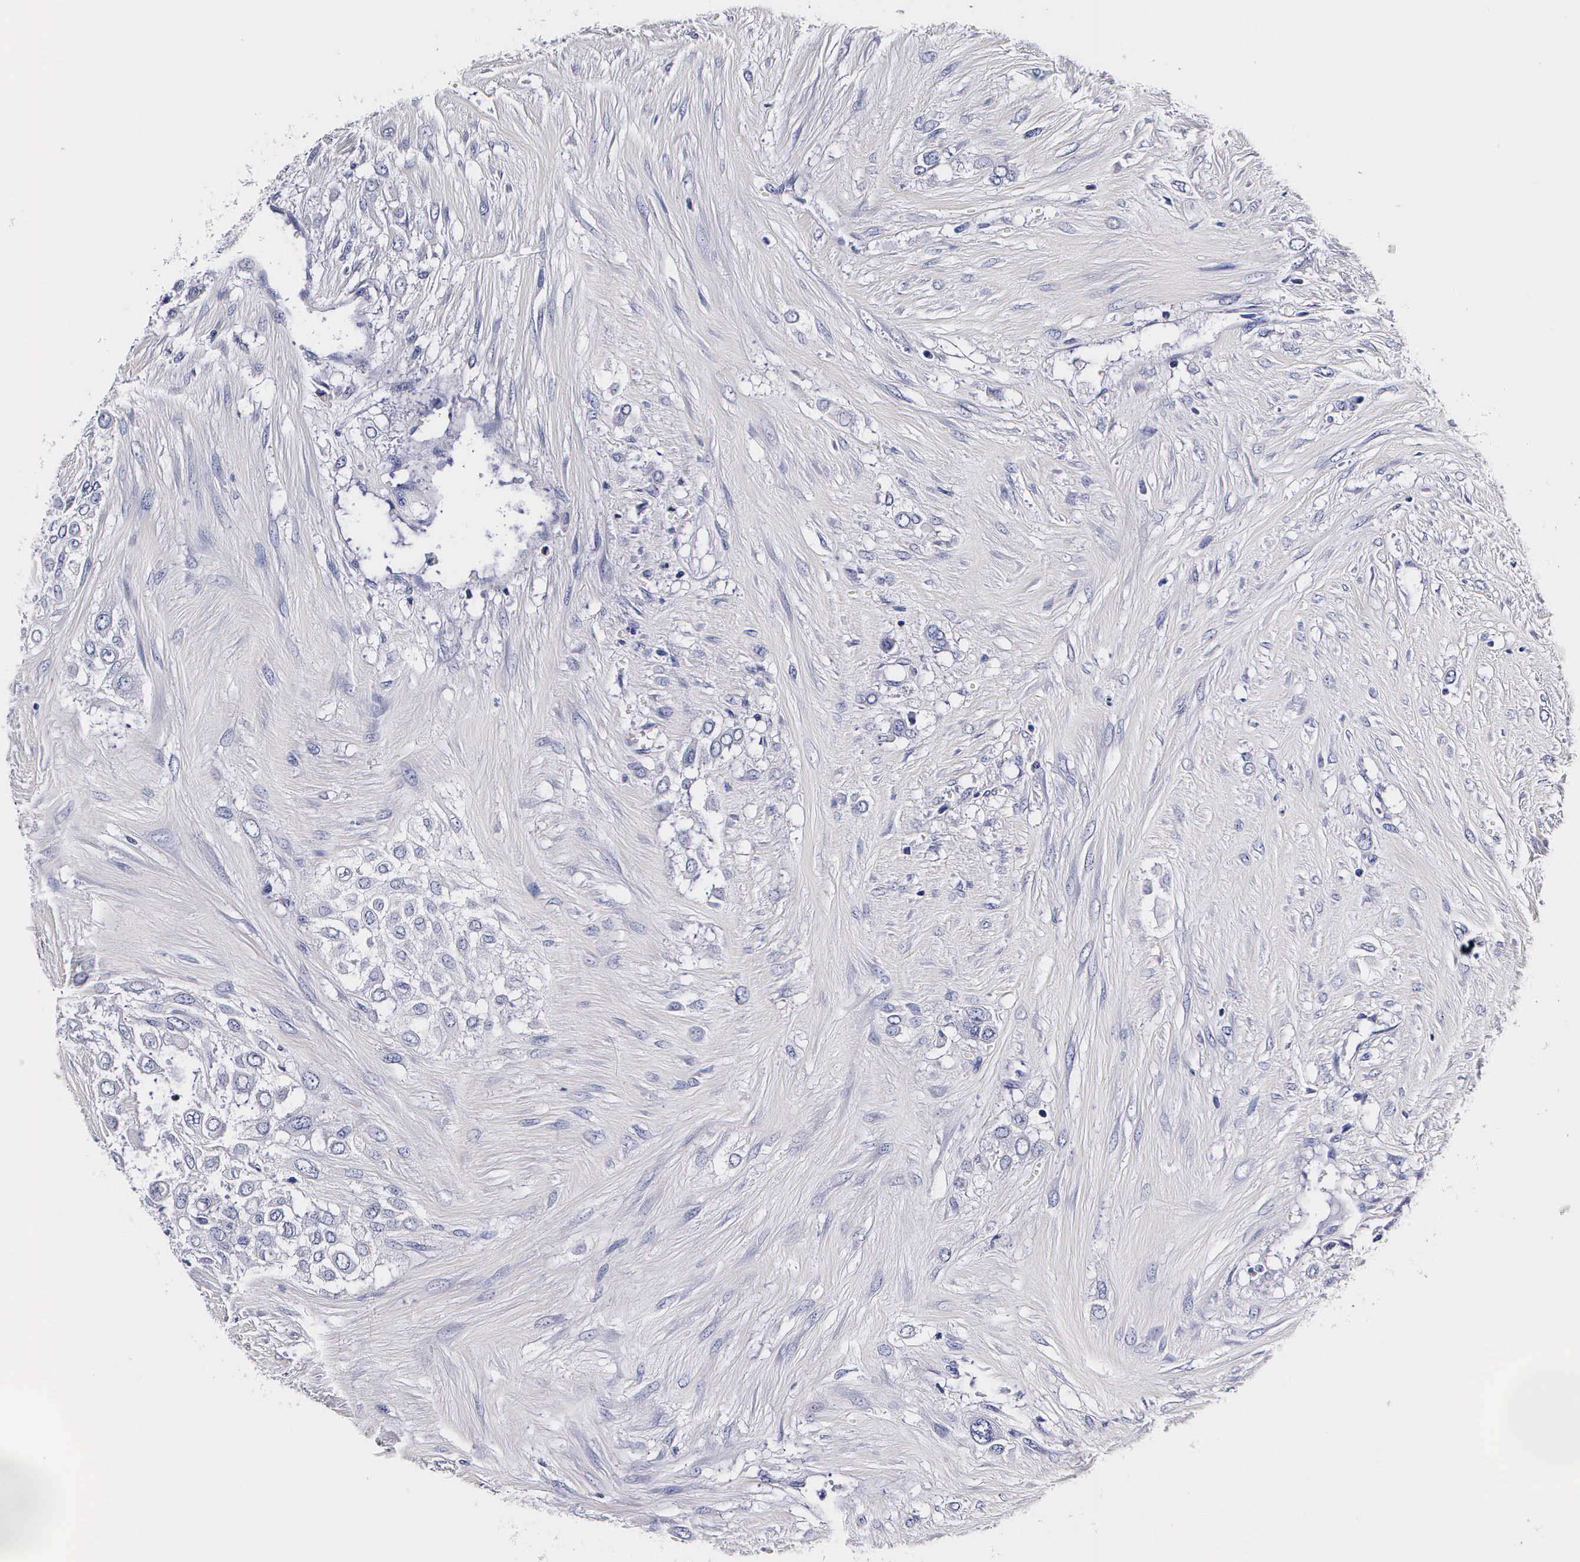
{"staining": {"intensity": "negative", "quantity": "none", "location": "none"}, "tissue": "urothelial cancer", "cell_type": "Tumor cells", "image_type": "cancer", "snomed": [{"axis": "morphology", "description": "Urothelial carcinoma, High grade"}, {"axis": "topography", "description": "Urinary bladder"}], "caption": "There is no significant expression in tumor cells of urothelial carcinoma (high-grade). (Brightfield microscopy of DAB (3,3'-diaminobenzidine) IHC at high magnification).", "gene": "IAPP", "patient": {"sex": "male", "age": 57}}